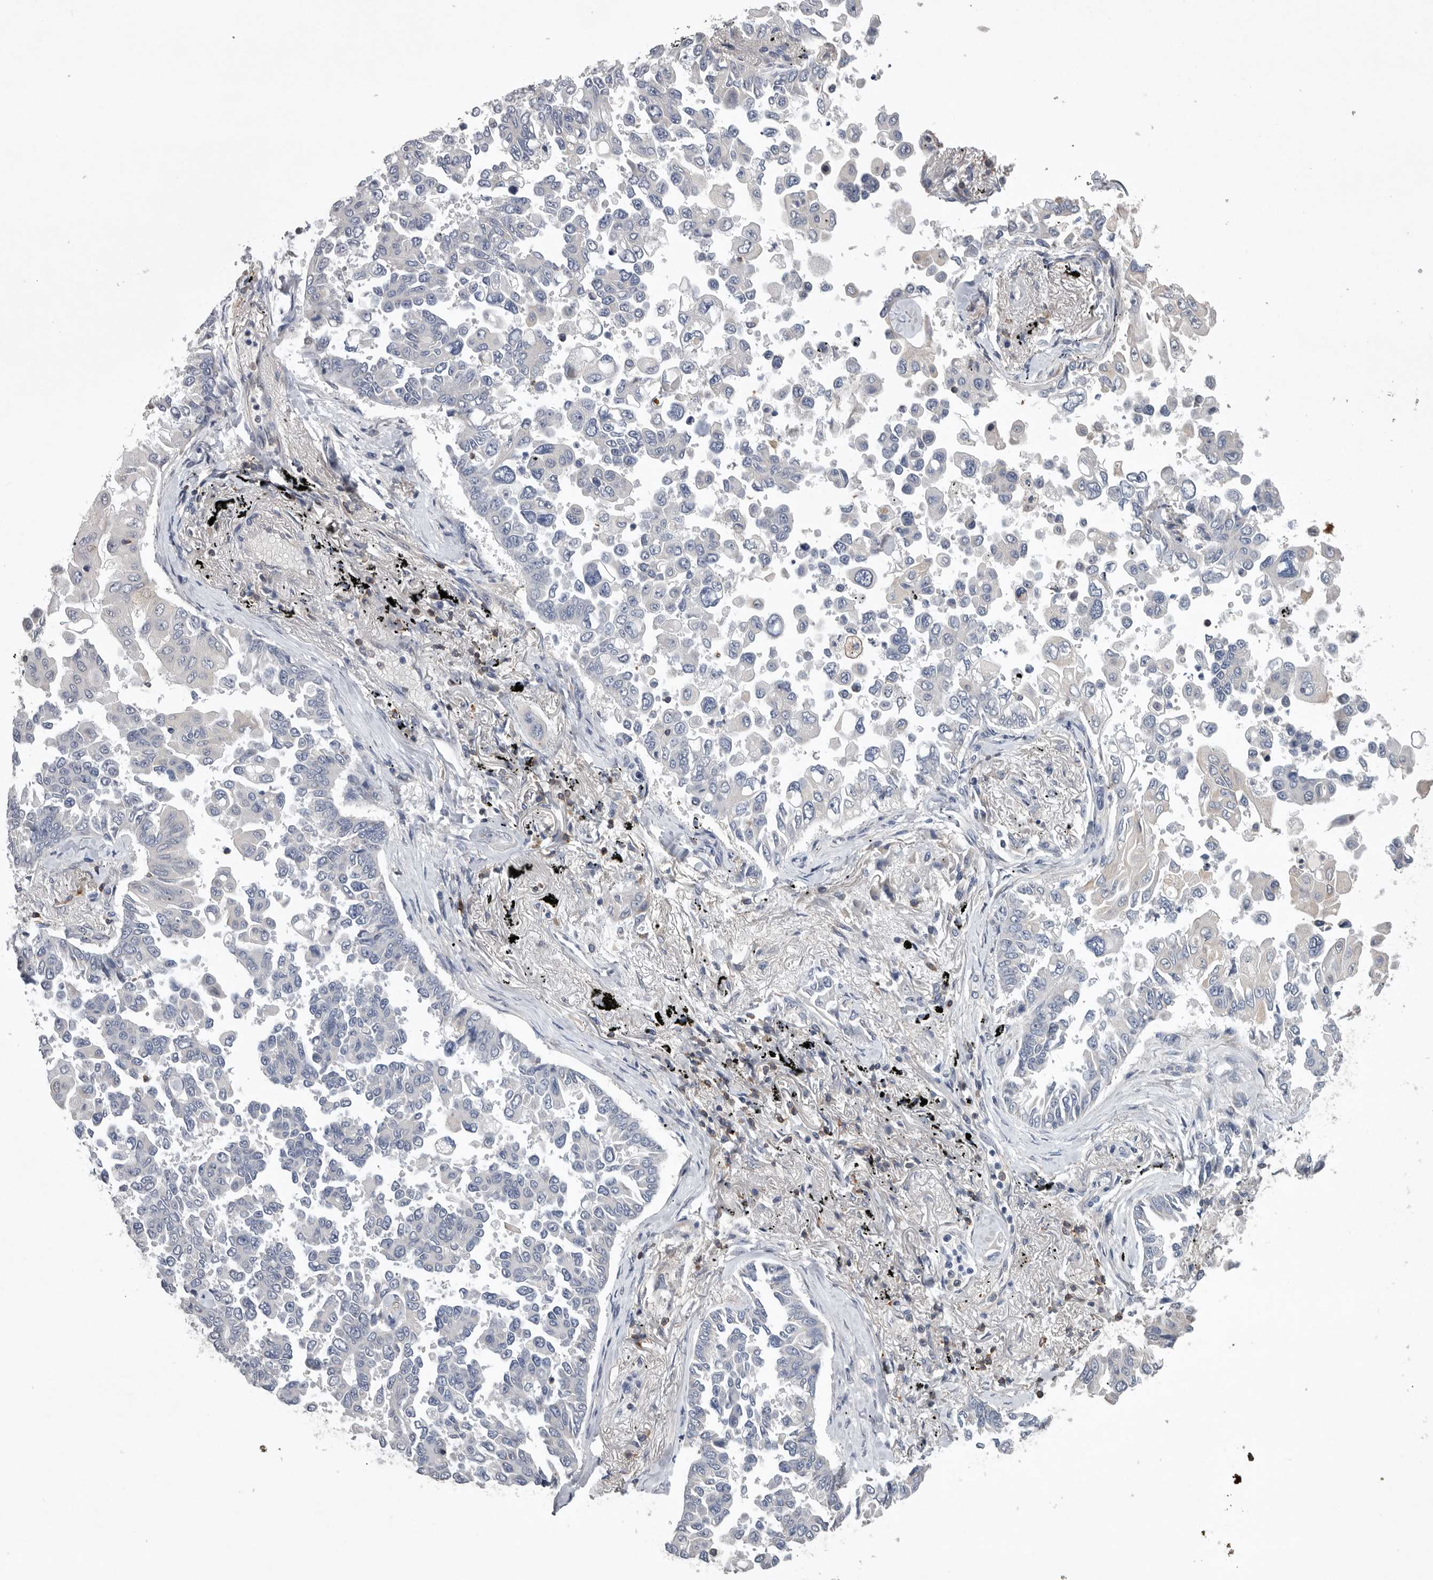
{"staining": {"intensity": "negative", "quantity": "none", "location": "none"}, "tissue": "lung cancer", "cell_type": "Tumor cells", "image_type": "cancer", "snomed": [{"axis": "morphology", "description": "Adenocarcinoma, NOS"}, {"axis": "topography", "description": "Lung"}], "caption": "Adenocarcinoma (lung) stained for a protein using IHC displays no expression tumor cells.", "gene": "PDCD4", "patient": {"sex": "female", "age": 67}}